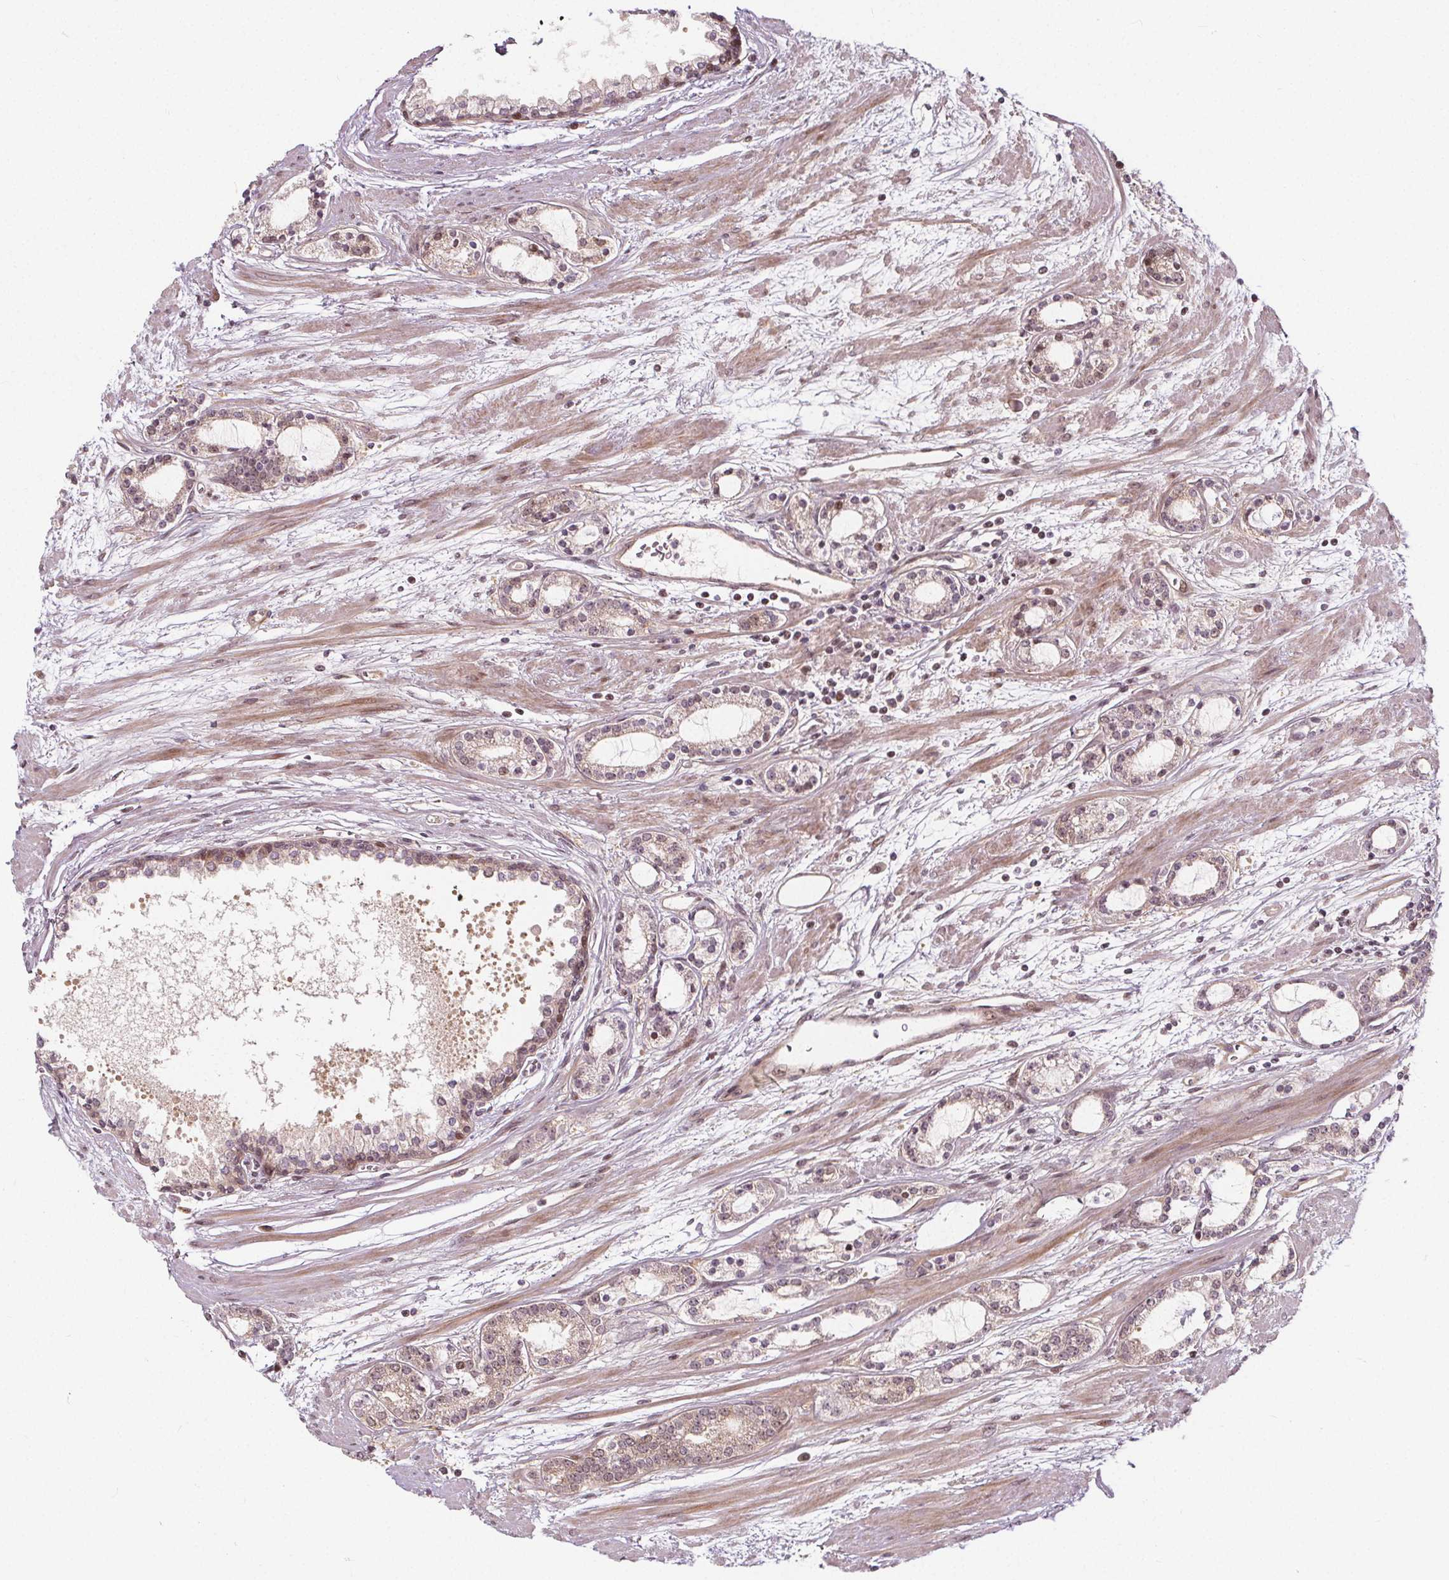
{"staining": {"intensity": "weak", "quantity": "<25%", "location": "cytoplasmic/membranous"}, "tissue": "prostate cancer", "cell_type": "Tumor cells", "image_type": "cancer", "snomed": [{"axis": "morphology", "description": "Adenocarcinoma, Medium grade"}, {"axis": "topography", "description": "Prostate"}], "caption": "DAB (3,3'-diaminobenzidine) immunohistochemical staining of prostate medium-grade adenocarcinoma exhibits no significant staining in tumor cells.", "gene": "AKT1S1", "patient": {"sex": "male", "age": 57}}